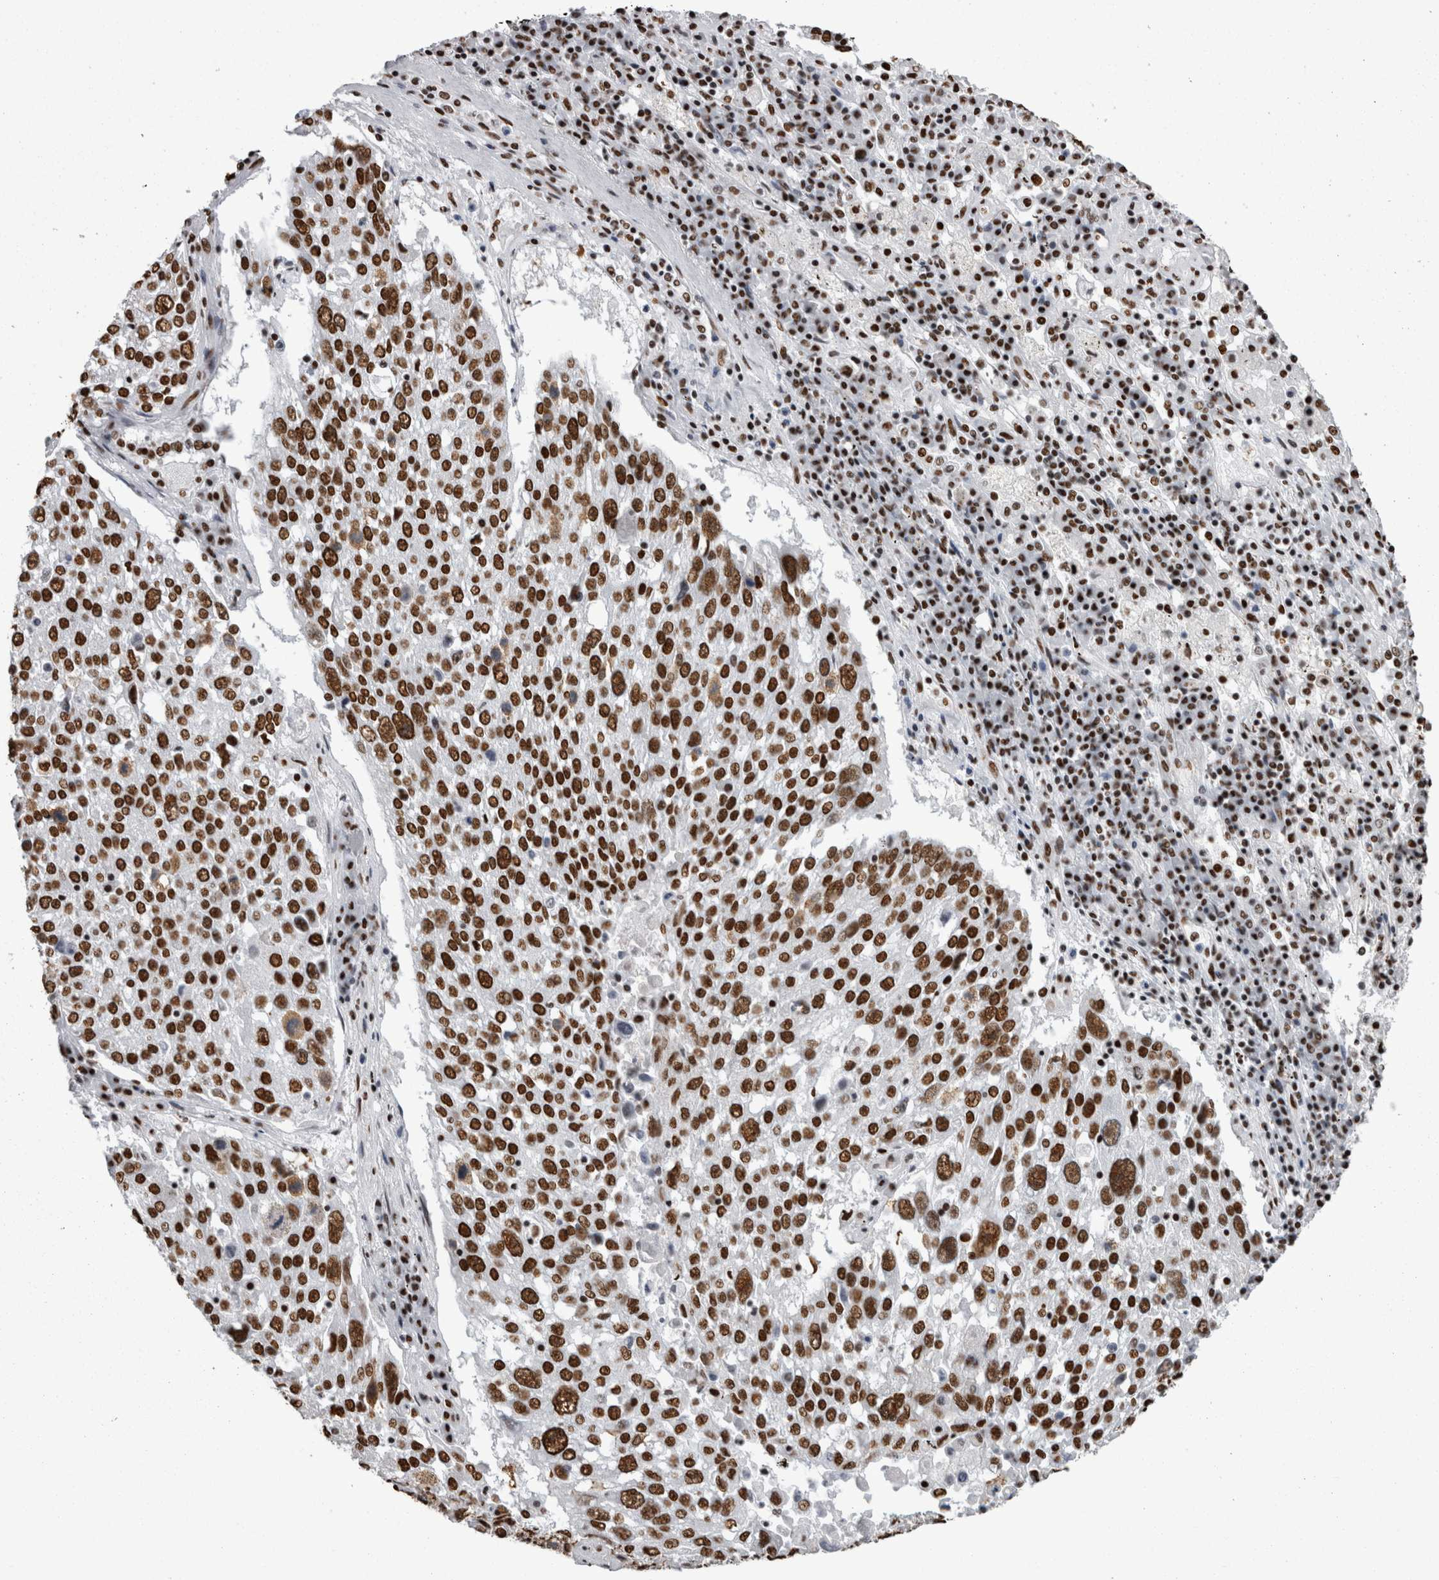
{"staining": {"intensity": "strong", "quantity": ">75%", "location": "nuclear"}, "tissue": "lung cancer", "cell_type": "Tumor cells", "image_type": "cancer", "snomed": [{"axis": "morphology", "description": "Squamous cell carcinoma, NOS"}, {"axis": "topography", "description": "Lung"}], "caption": "The image reveals a brown stain indicating the presence of a protein in the nuclear of tumor cells in lung cancer.", "gene": "HNRNPM", "patient": {"sex": "male", "age": 65}}